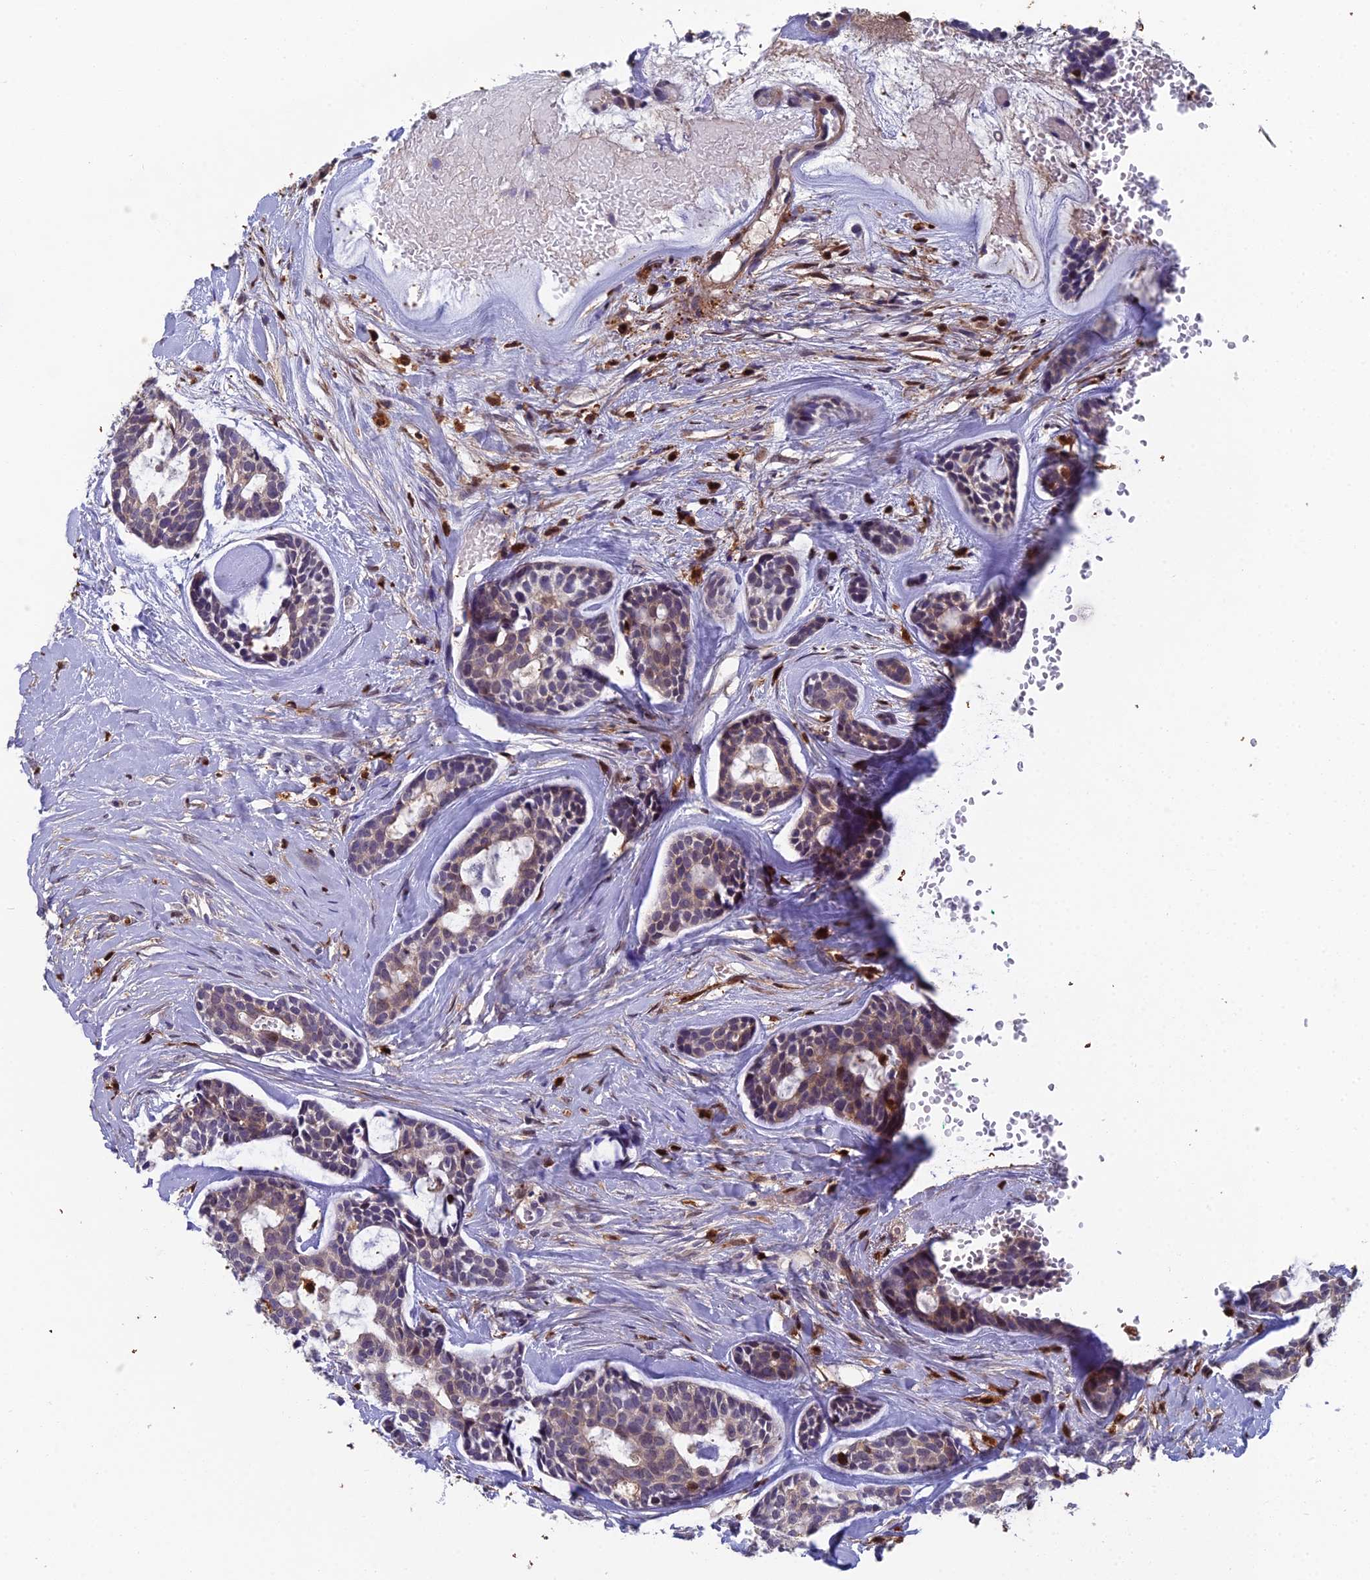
{"staining": {"intensity": "weak", "quantity": "25%-75%", "location": "cytoplasmic/membranous"}, "tissue": "head and neck cancer", "cell_type": "Tumor cells", "image_type": "cancer", "snomed": [{"axis": "morphology", "description": "Normal tissue, NOS"}, {"axis": "morphology", "description": "Adenocarcinoma, NOS"}, {"axis": "topography", "description": "Subcutis"}, {"axis": "topography", "description": "Nasopharynx"}, {"axis": "topography", "description": "Head-Neck"}], "caption": "Protein expression analysis of human head and neck cancer reveals weak cytoplasmic/membranous staining in about 25%-75% of tumor cells.", "gene": "GALK2", "patient": {"sex": "female", "age": 73}}